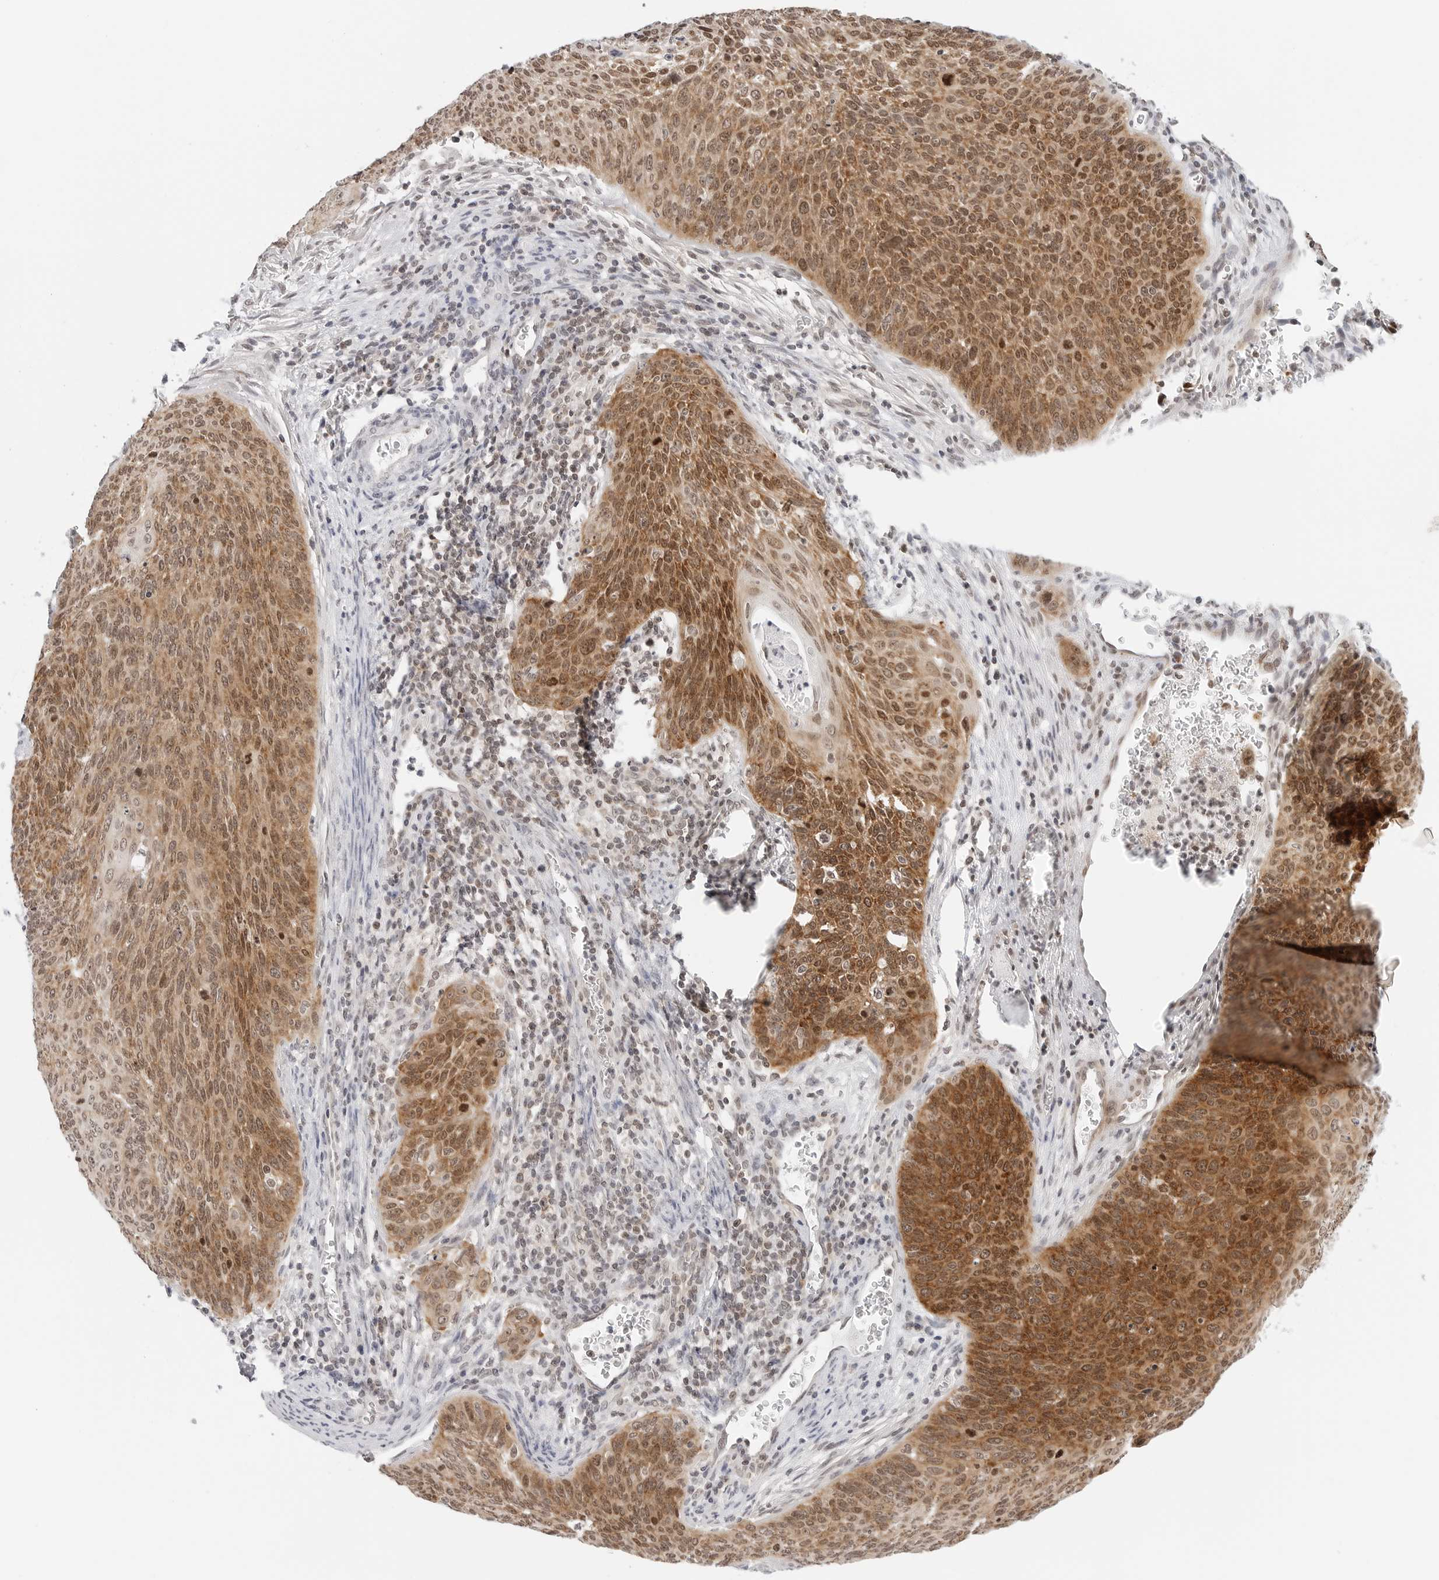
{"staining": {"intensity": "moderate", "quantity": ">75%", "location": "cytoplasmic/membranous,nuclear"}, "tissue": "cervical cancer", "cell_type": "Tumor cells", "image_type": "cancer", "snomed": [{"axis": "morphology", "description": "Squamous cell carcinoma, NOS"}, {"axis": "topography", "description": "Cervix"}], "caption": "Cervical cancer tissue demonstrates moderate cytoplasmic/membranous and nuclear staining in about >75% of tumor cells", "gene": "METAP1", "patient": {"sex": "female", "age": 55}}